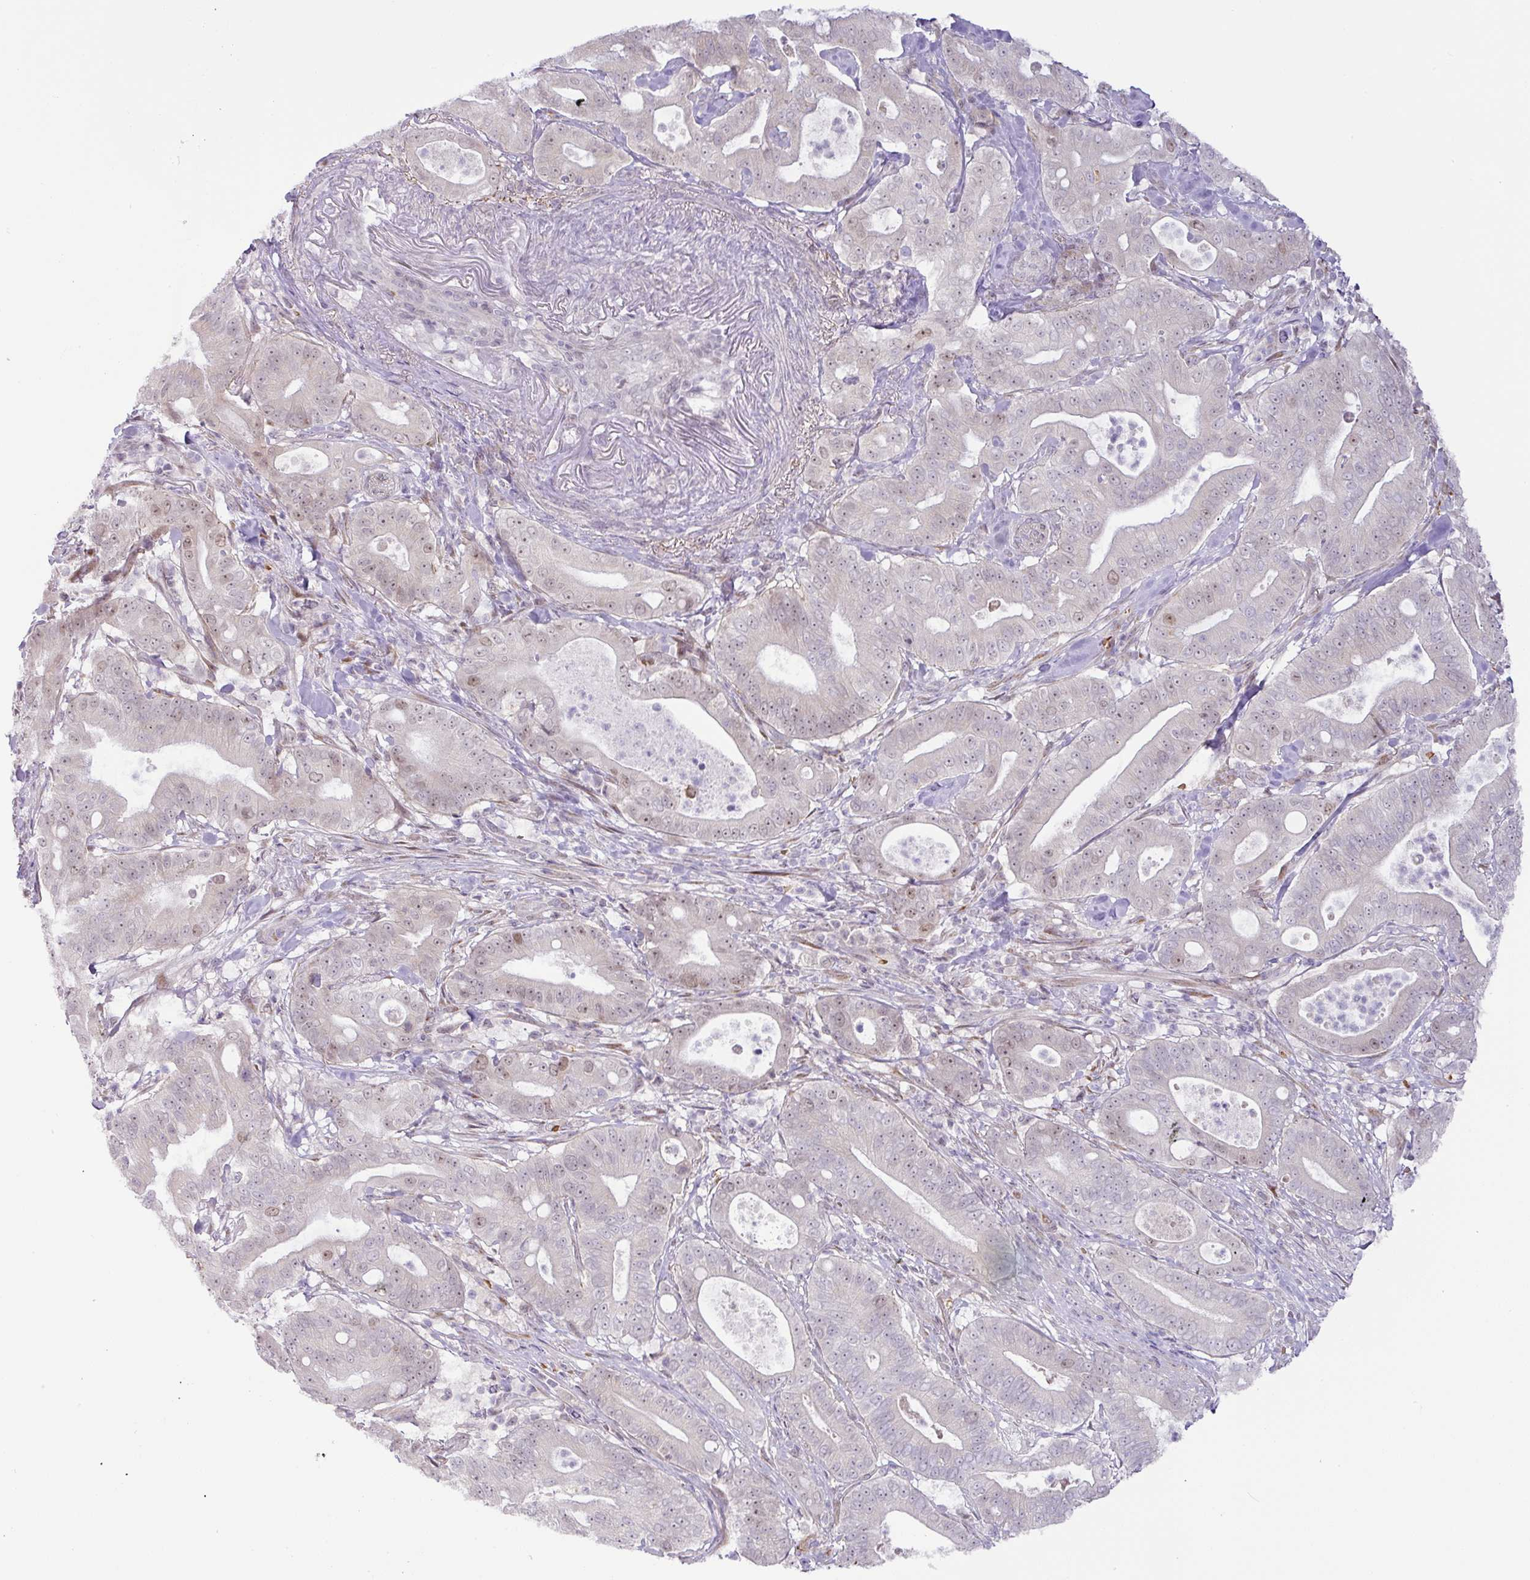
{"staining": {"intensity": "moderate", "quantity": "<25%", "location": "nuclear"}, "tissue": "pancreatic cancer", "cell_type": "Tumor cells", "image_type": "cancer", "snomed": [{"axis": "morphology", "description": "Adenocarcinoma, NOS"}, {"axis": "topography", "description": "Pancreas"}], "caption": "Human adenocarcinoma (pancreatic) stained for a protein (brown) shows moderate nuclear positive staining in about <25% of tumor cells.", "gene": "PARP2", "patient": {"sex": "male", "age": 71}}